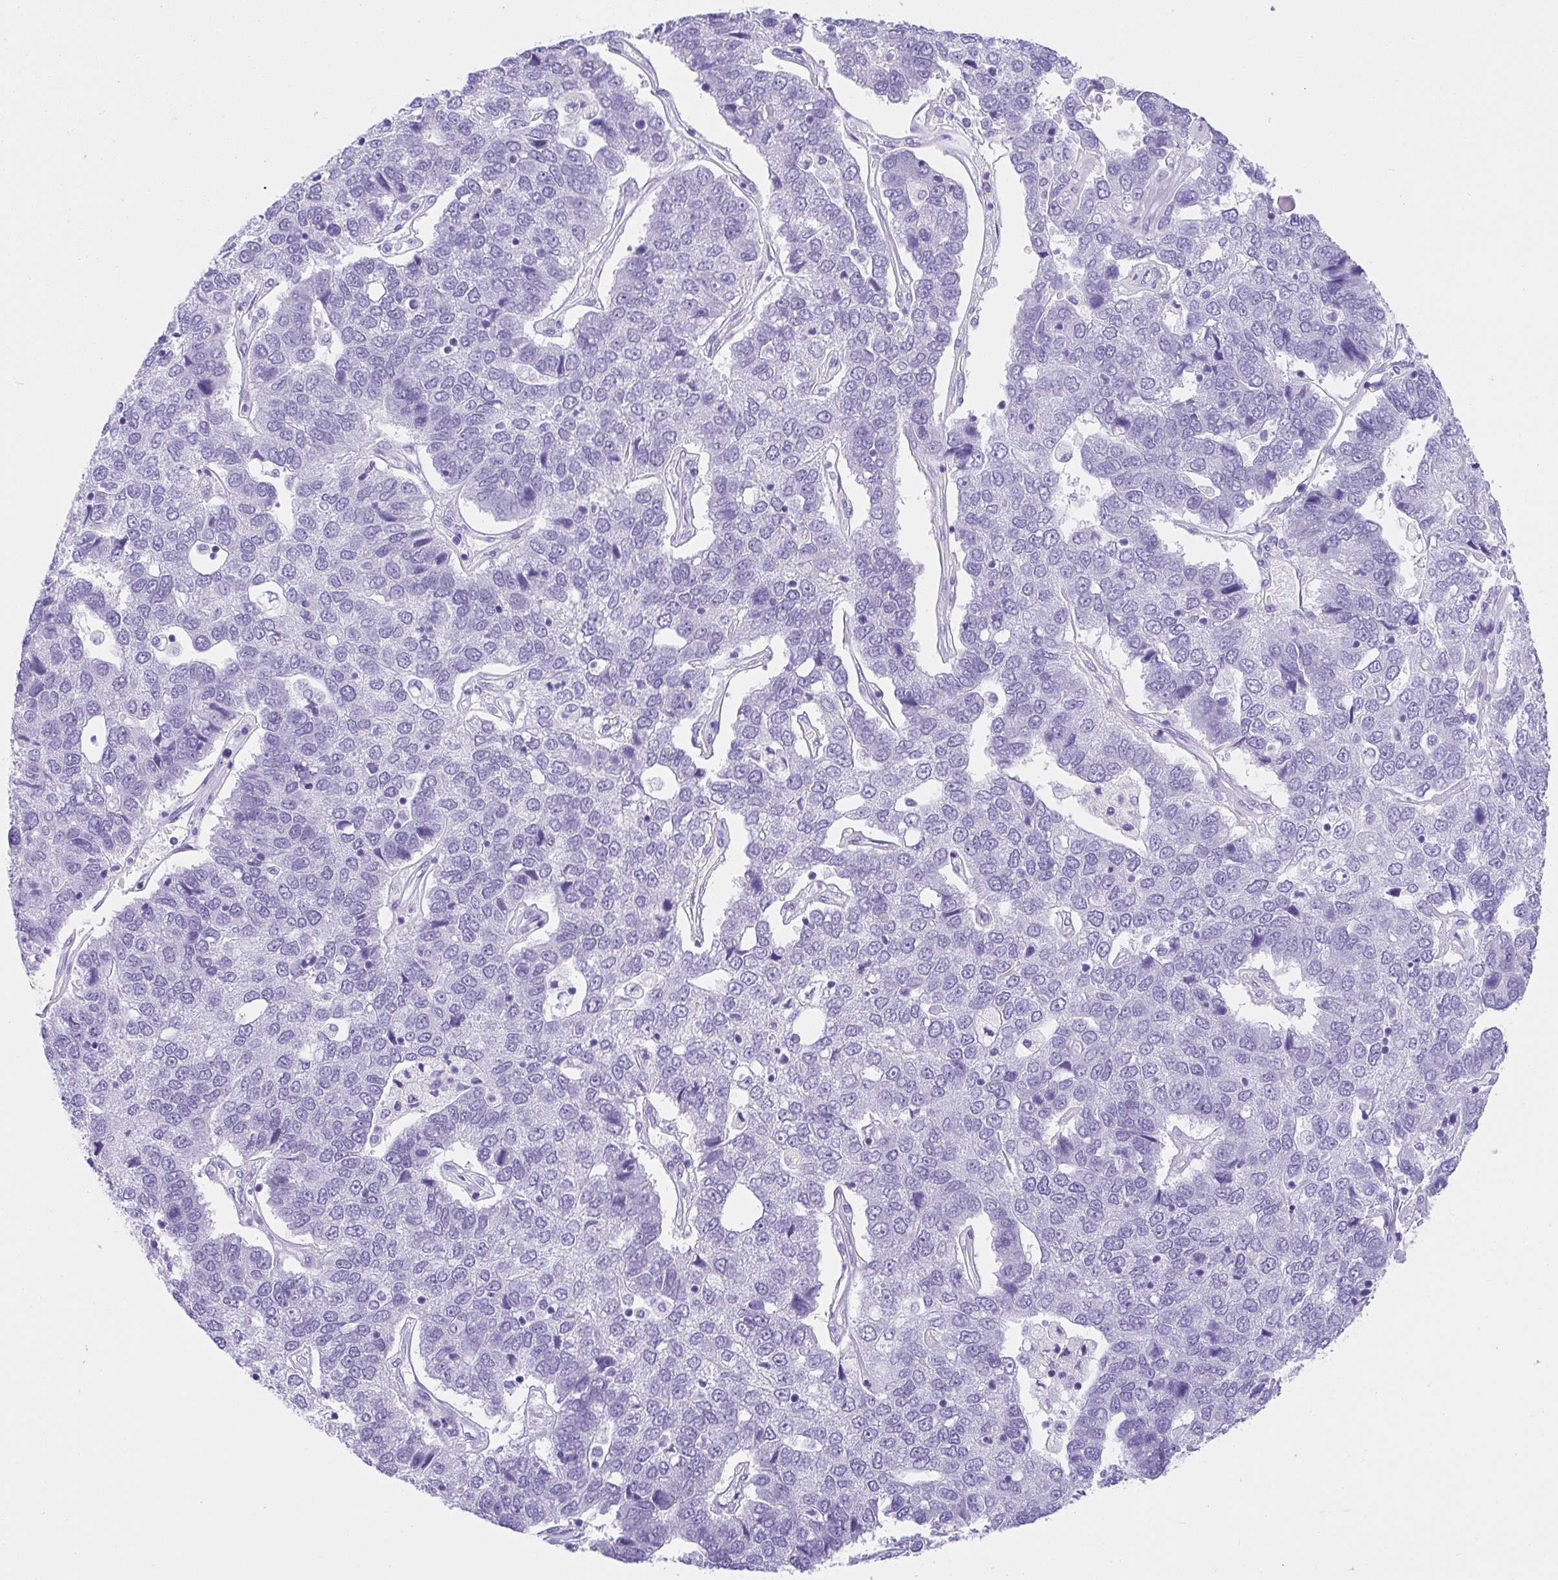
{"staining": {"intensity": "negative", "quantity": "none", "location": "none"}, "tissue": "pancreatic cancer", "cell_type": "Tumor cells", "image_type": "cancer", "snomed": [{"axis": "morphology", "description": "Adenocarcinoma, NOS"}, {"axis": "topography", "description": "Pancreas"}], "caption": "The photomicrograph reveals no significant staining in tumor cells of pancreatic cancer (adenocarcinoma).", "gene": "AVIL", "patient": {"sex": "female", "age": 61}}